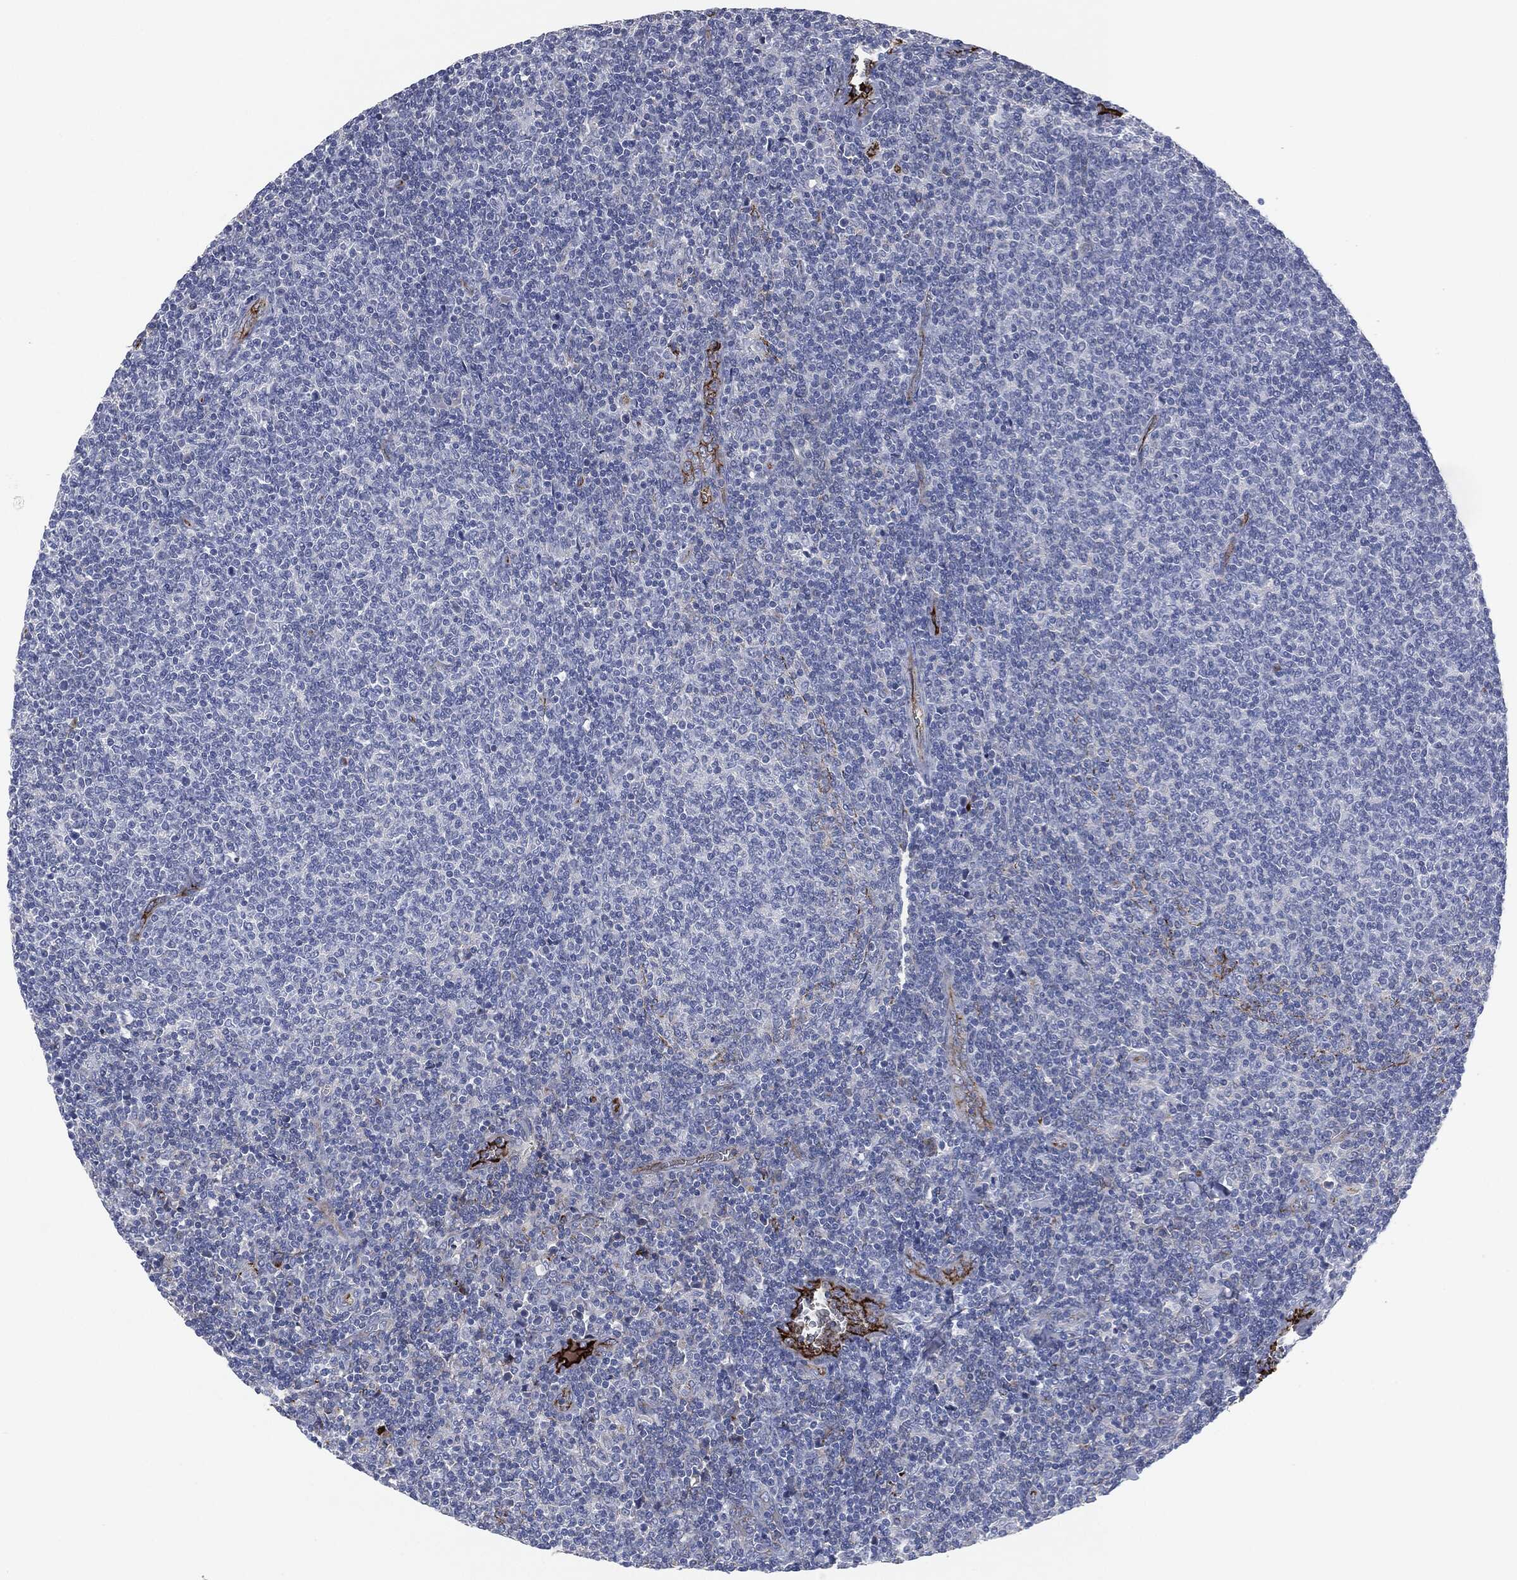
{"staining": {"intensity": "negative", "quantity": "none", "location": "none"}, "tissue": "lymphoma", "cell_type": "Tumor cells", "image_type": "cancer", "snomed": [{"axis": "morphology", "description": "Malignant lymphoma, non-Hodgkin's type, Low grade"}, {"axis": "topography", "description": "Lymph node"}], "caption": "An IHC photomicrograph of low-grade malignant lymphoma, non-Hodgkin's type is shown. There is no staining in tumor cells of low-grade malignant lymphoma, non-Hodgkin's type. Brightfield microscopy of IHC stained with DAB (3,3'-diaminobenzidine) (brown) and hematoxylin (blue), captured at high magnification.", "gene": "APOB", "patient": {"sex": "male", "age": 52}}